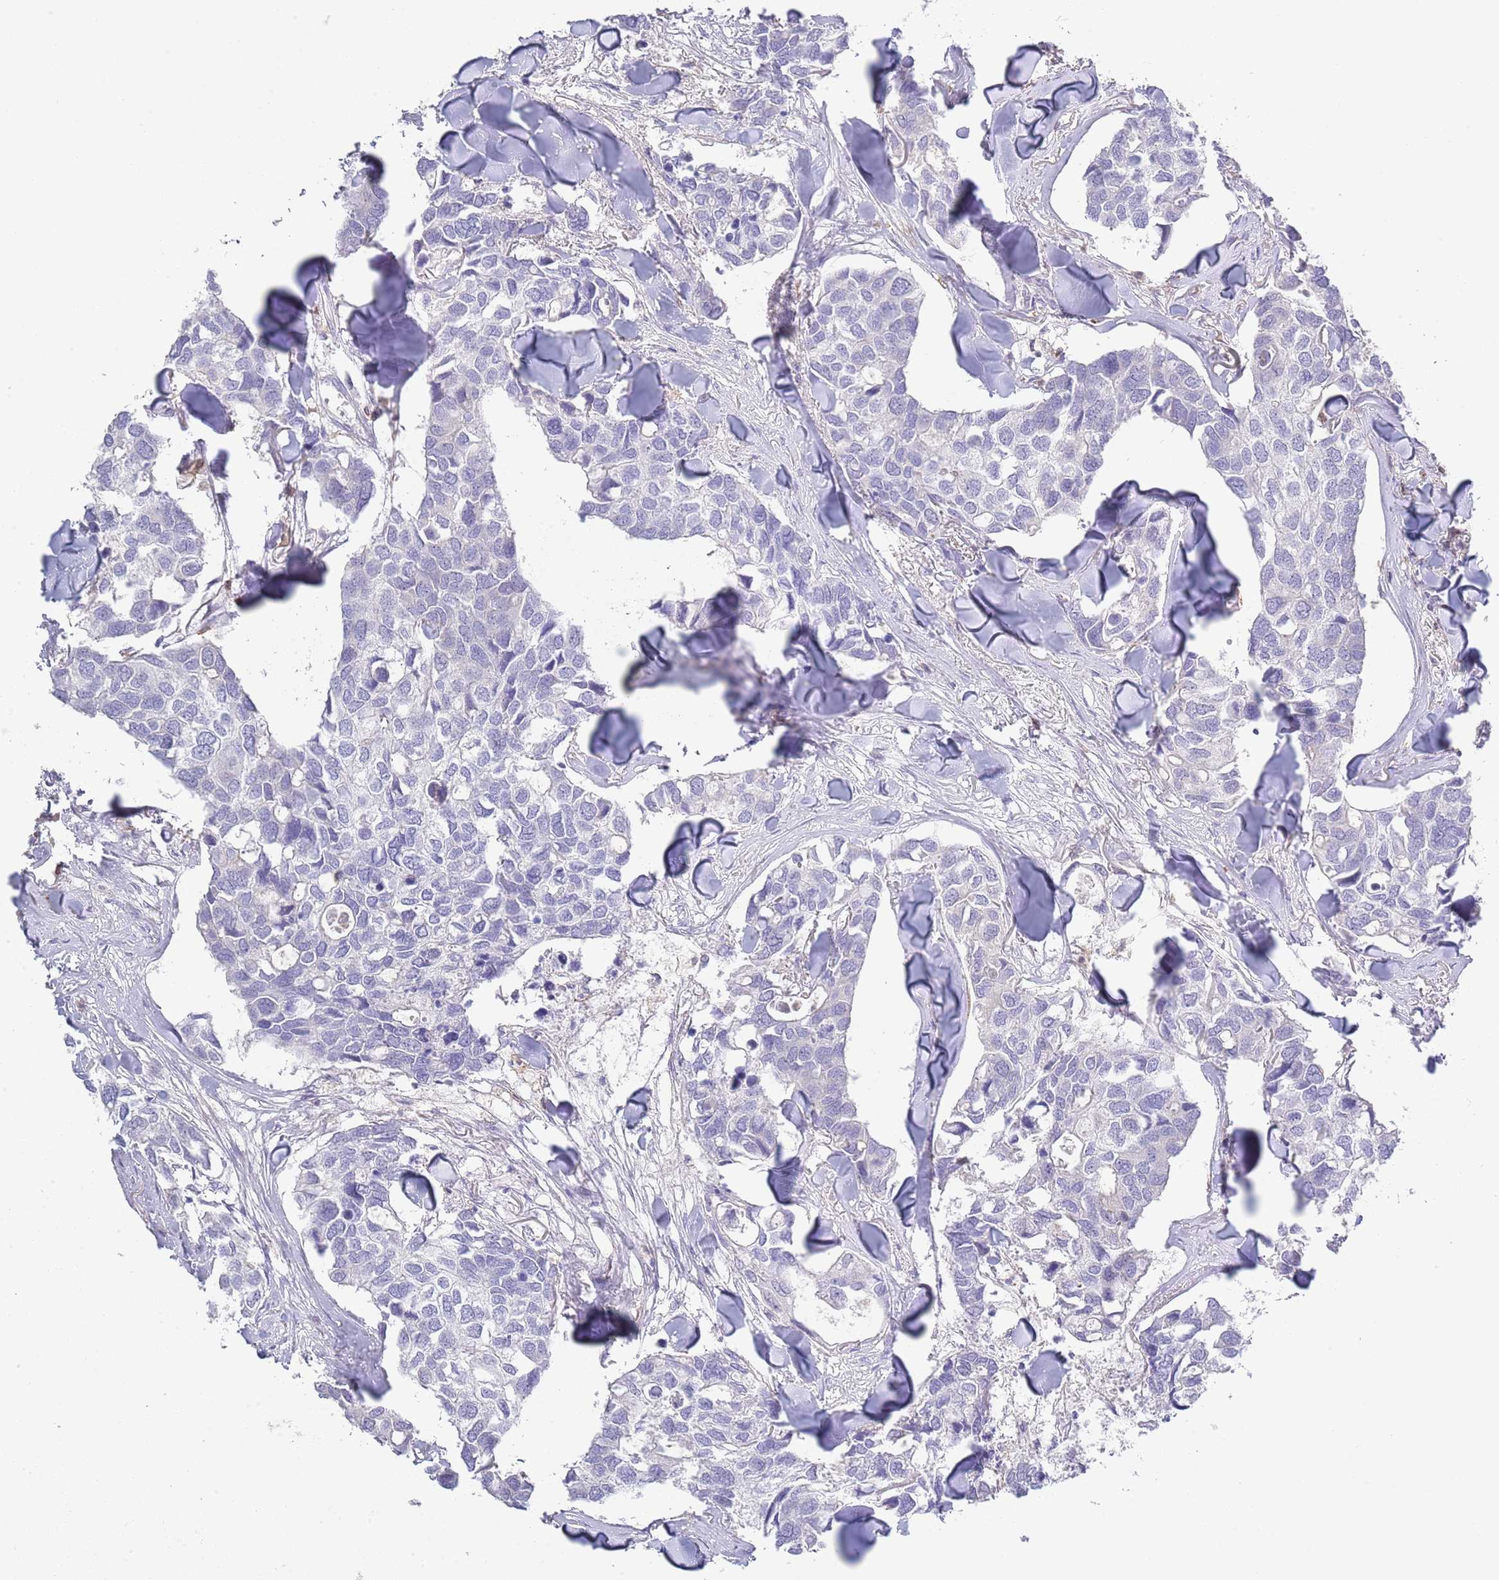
{"staining": {"intensity": "negative", "quantity": "none", "location": "none"}, "tissue": "breast cancer", "cell_type": "Tumor cells", "image_type": "cancer", "snomed": [{"axis": "morphology", "description": "Duct carcinoma"}, {"axis": "topography", "description": "Breast"}], "caption": "Breast cancer stained for a protein using IHC demonstrates no expression tumor cells.", "gene": "LPXN", "patient": {"sex": "female", "age": 83}}